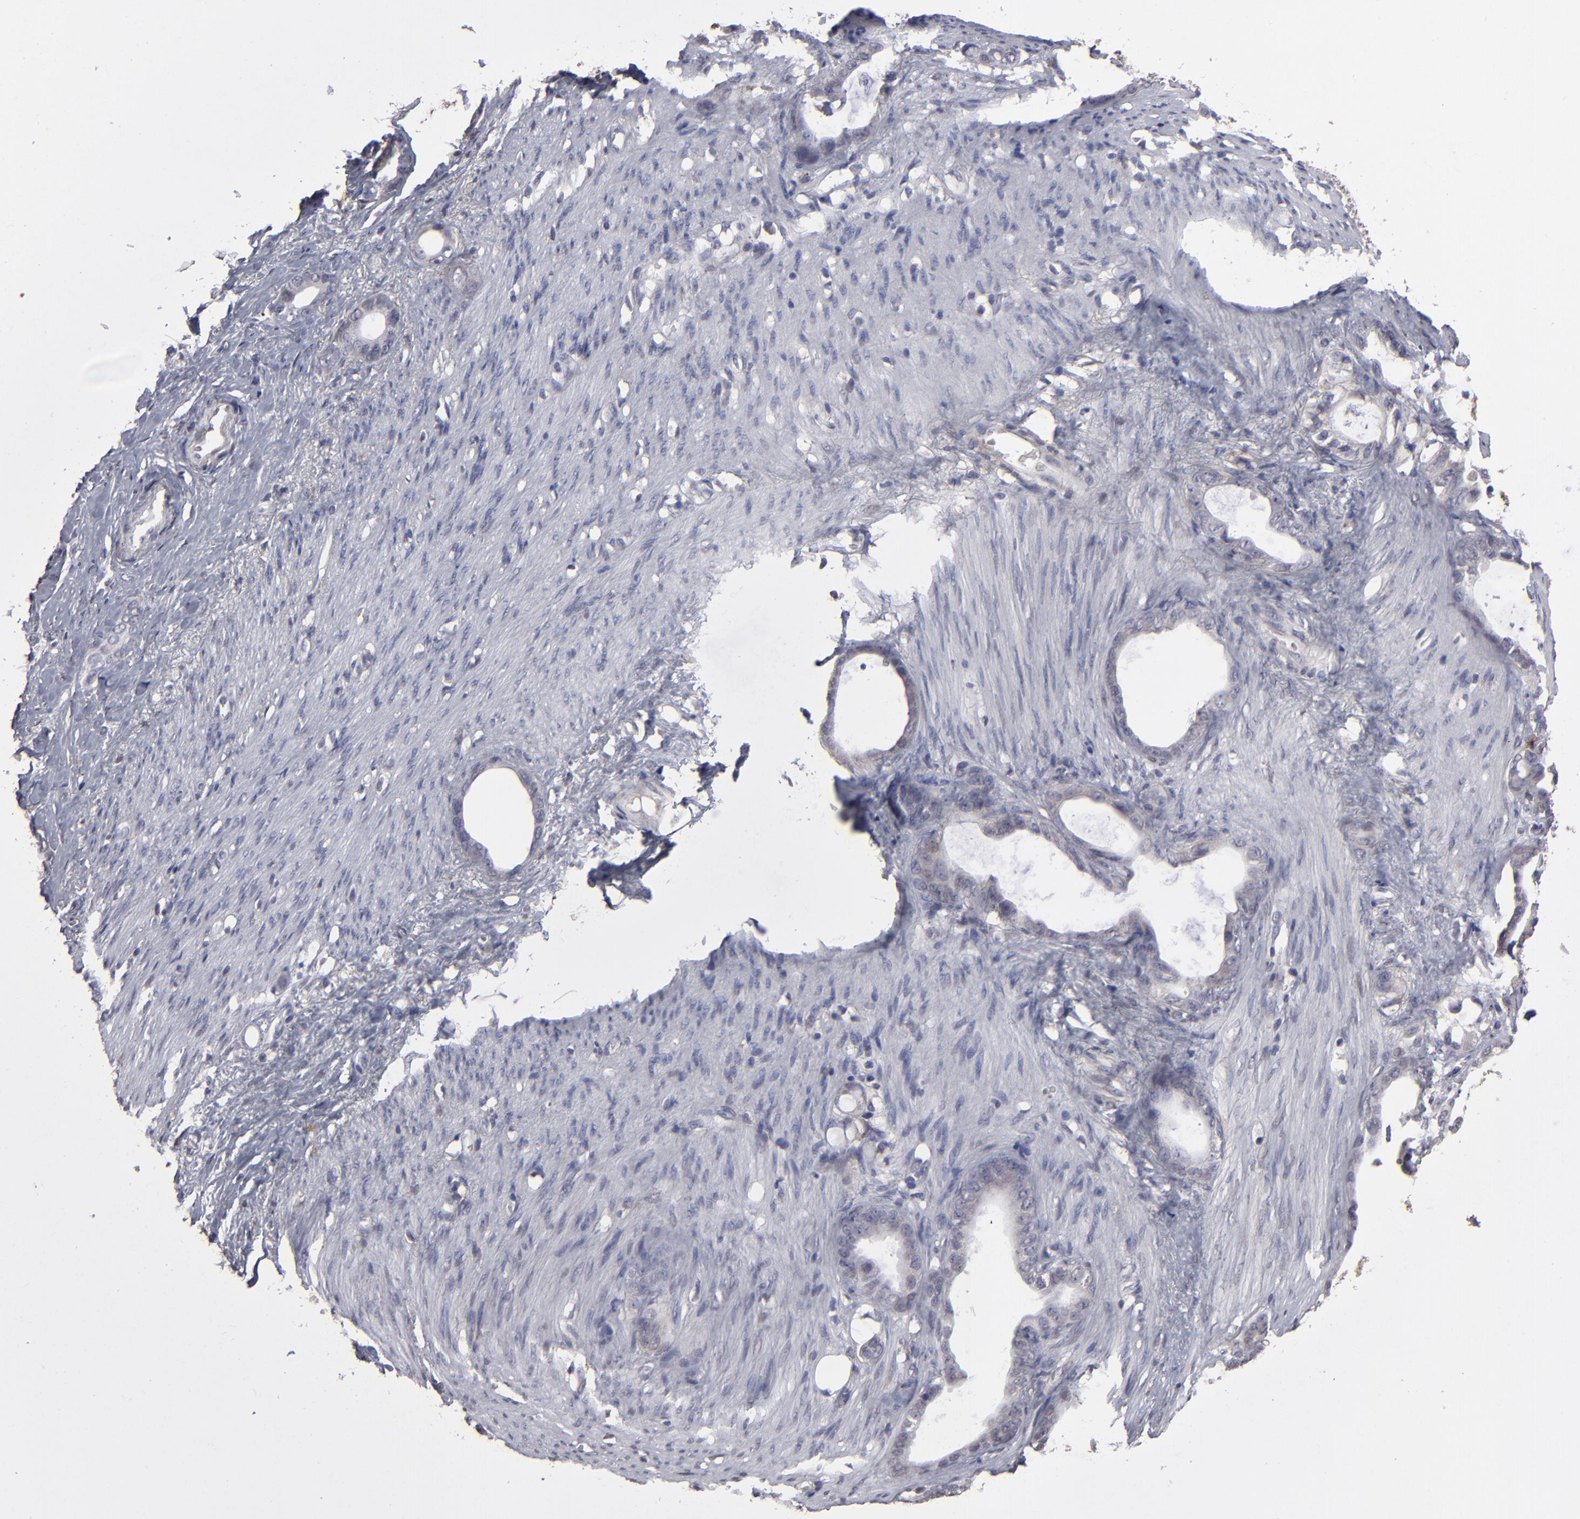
{"staining": {"intensity": "weak", "quantity": "<25%", "location": "cytoplasmic/membranous"}, "tissue": "stomach cancer", "cell_type": "Tumor cells", "image_type": "cancer", "snomed": [{"axis": "morphology", "description": "Adenocarcinoma, NOS"}, {"axis": "topography", "description": "Stomach"}], "caption": "Immunohistochemistry of human stomach cancer exhibits no positivity in tumor cells. (Brightfield microscopy of DAB (3,3'-diaminobenzidine) immunohistochemistry at high magnification).", "gene": "ITGB5", "patient": {"sex": "female", "age": 75}}